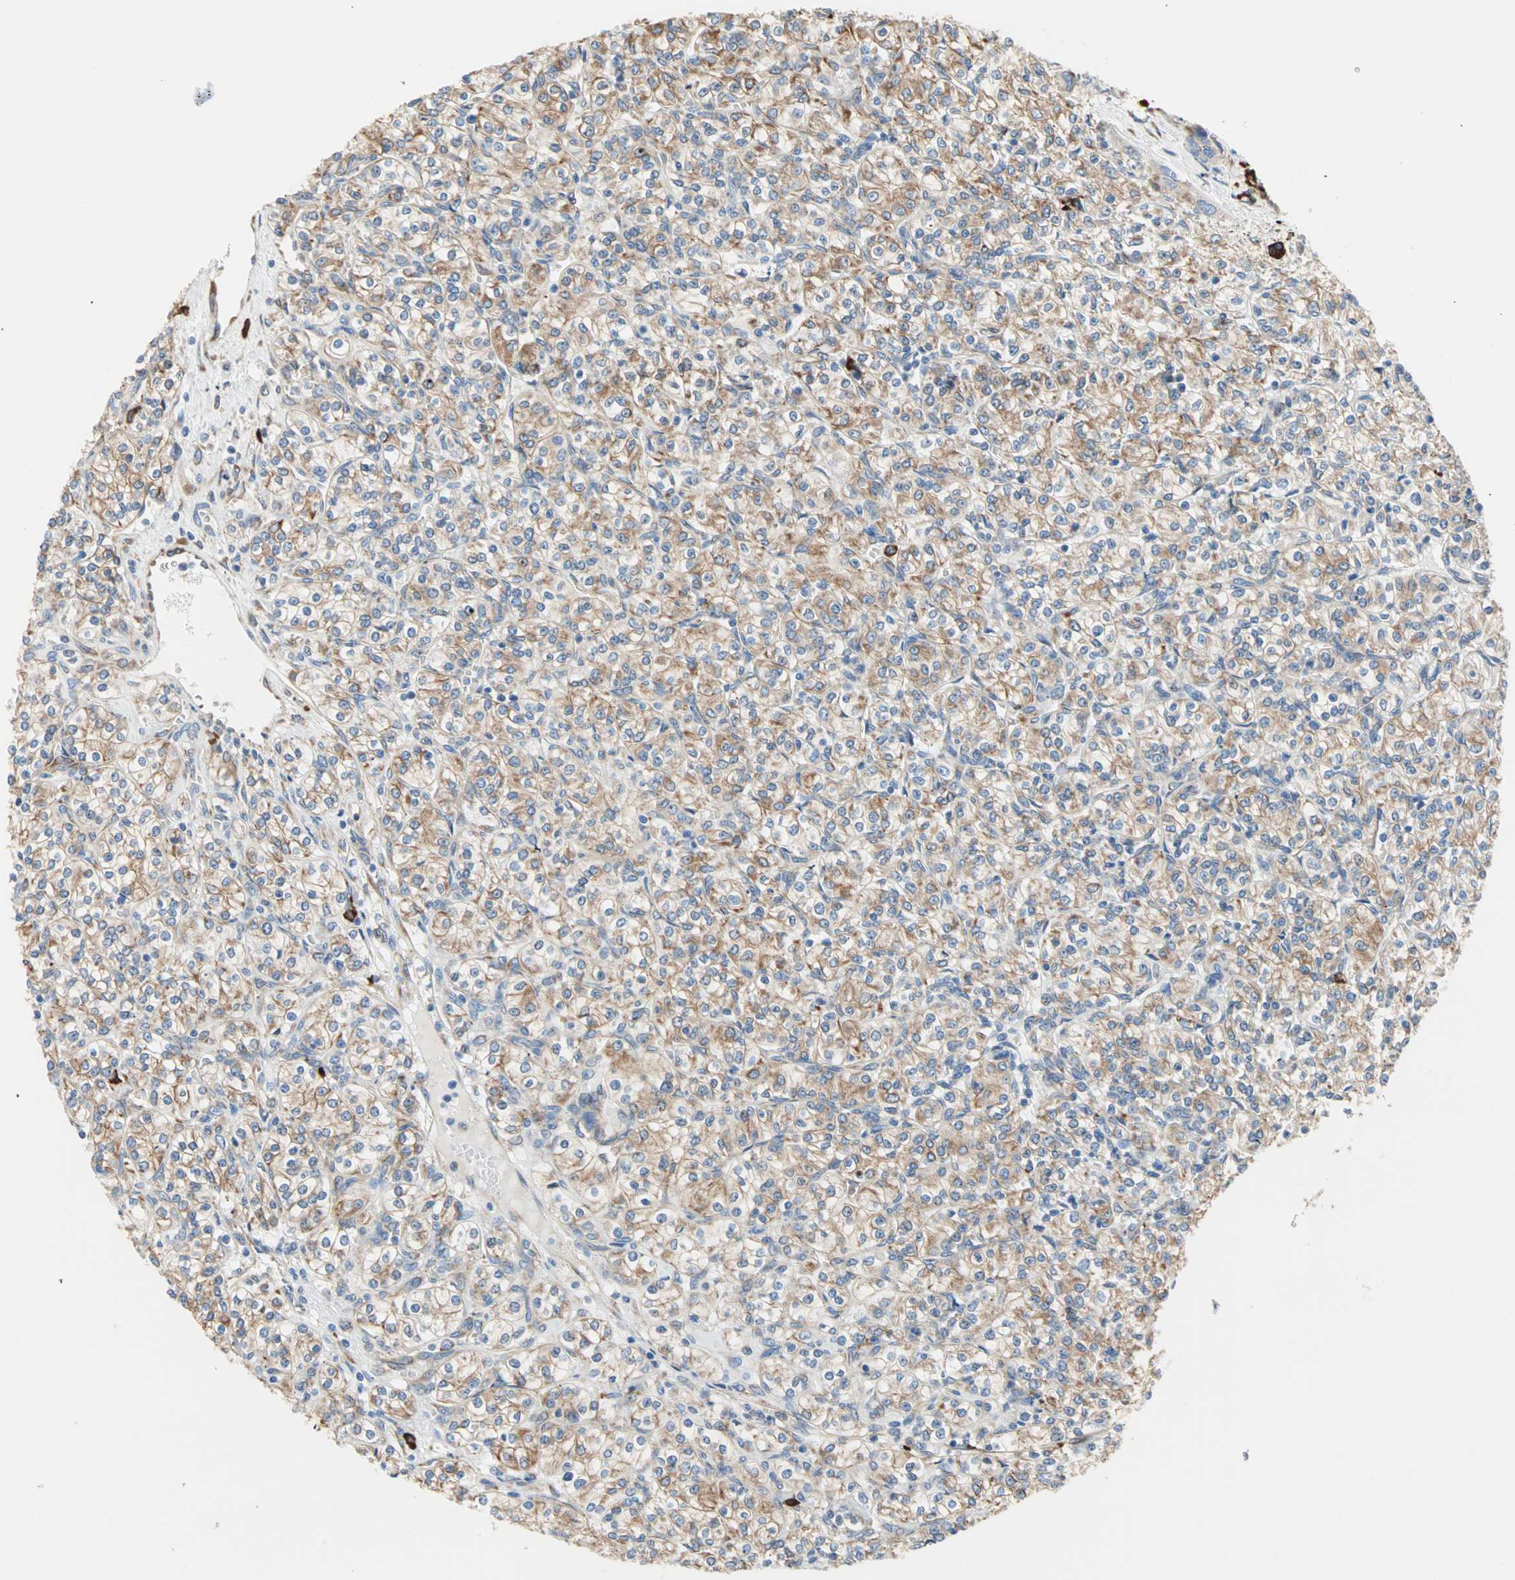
{"staining": {"intensity": "moderate", "quantity": ">75%", "location": "cytoplasmic/membranous"}, "tissue": "renal cancer", "cell_type": "Tumor cells", "image_type": "cancer", "snomed": [{"axis": "morphology", "description": "Adenocarcinoma, NOS"}, {"axis": "topography", "description": "Kidney"}], "caption": "IHC histopathology image of neoplastic tissue: human adenocarcinoma (renal) stained using IHC shows medium levels of moderate protein expression localized specifically in the cytoplasmic/membranous of tumor cells, appearing as a cytoplasmic/membranous brown color.", "gene": "PLCXD1", "patient": {"sex": "male", "age": 77}}